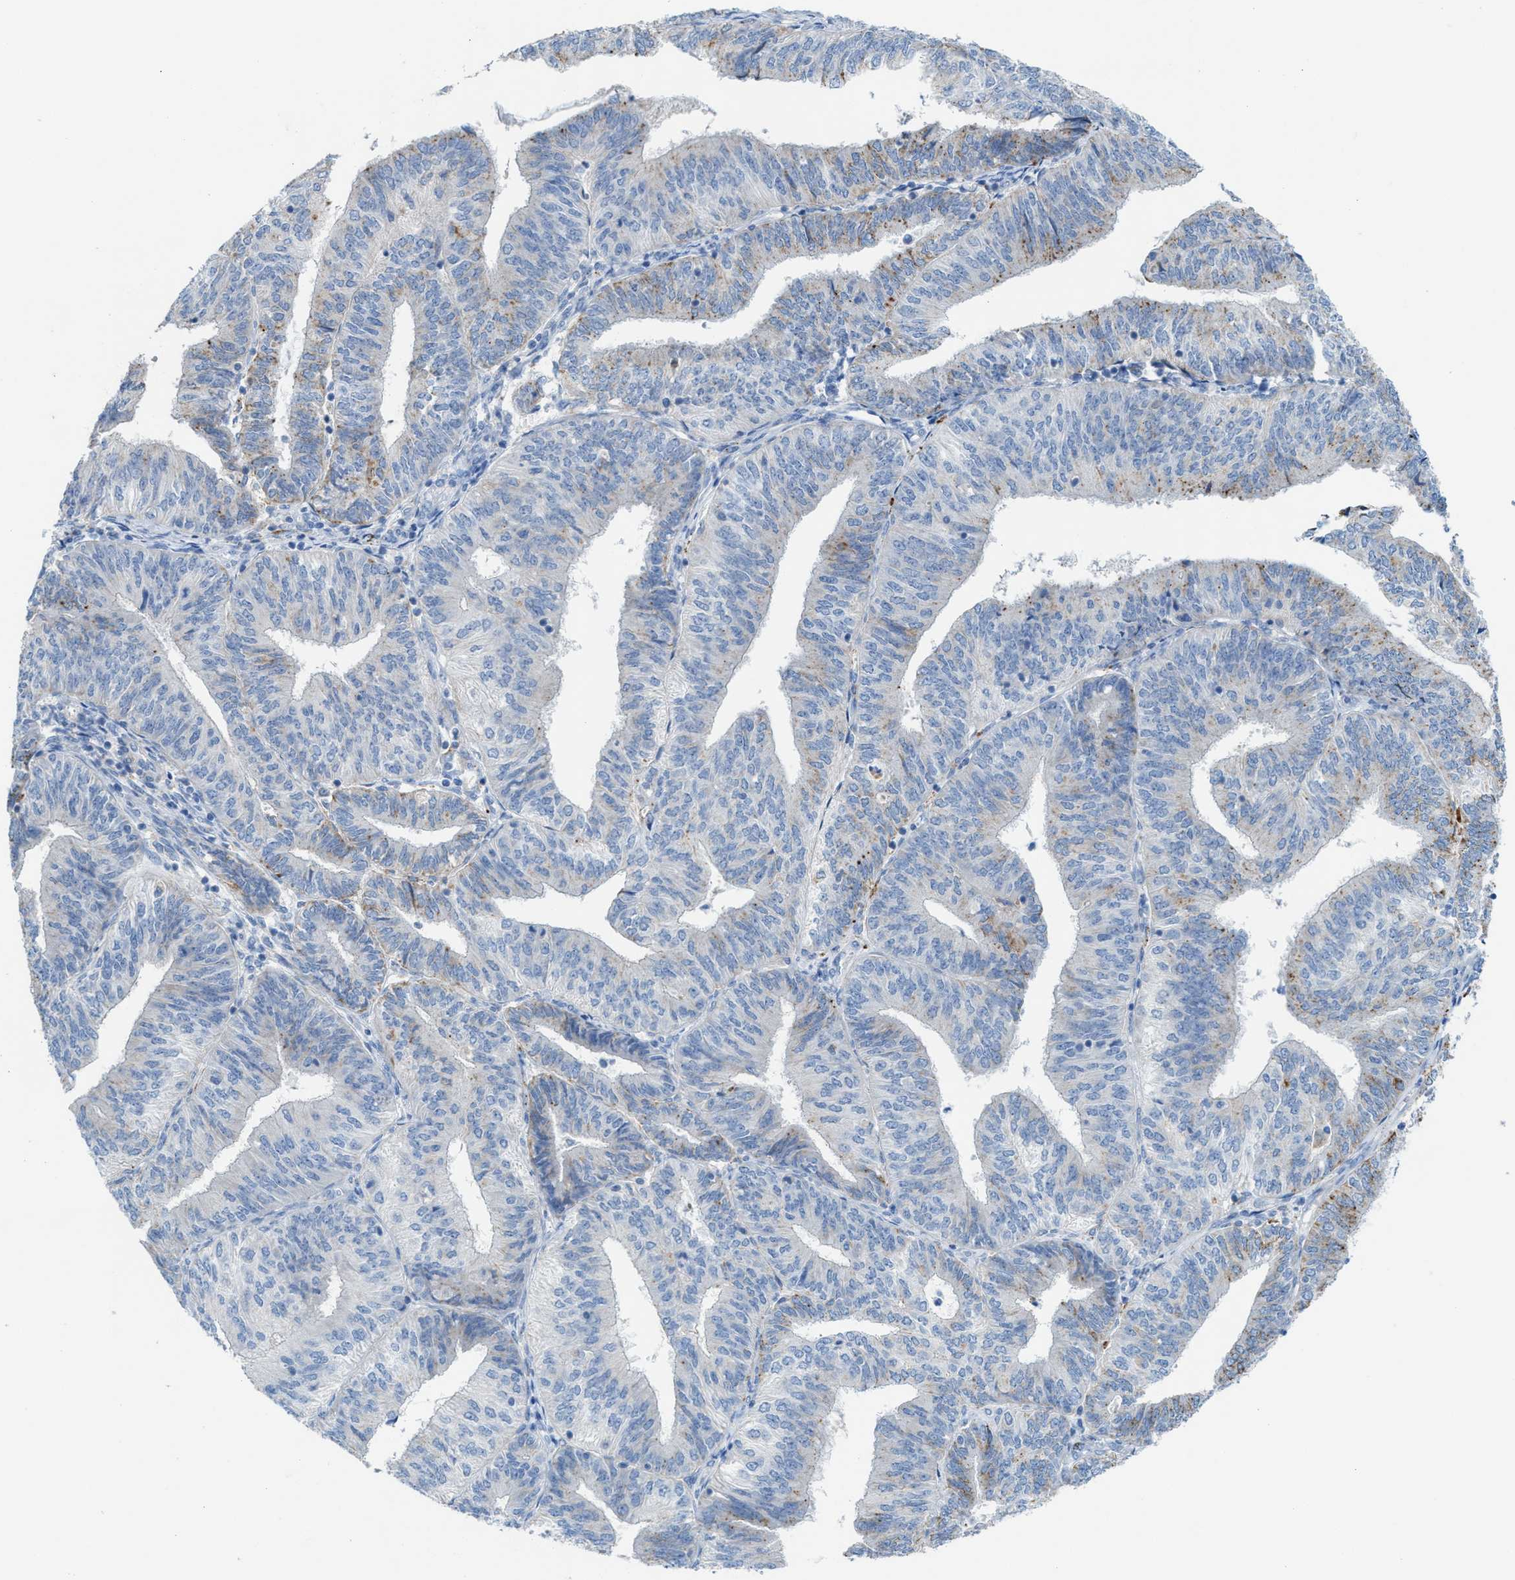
{"staining": {"intensity": "weak", "quantity": "<25%", "location": "cytoplasmic/membranous"}, "tissue": "endometrial cancer", "cell_type": "Tumor cells", "image_type": "cancer", "snomed": [{"axis": "morphology", "description": "Adenocarcinoma, NOS"}, {"axis": "topography", "description": "Endometrium"}], "caption": "The histopathology image displays no staining of tumor cells in endometrial cancer.", "gene": "ASPA", "patient": {"sex": "female", "age": 58}}